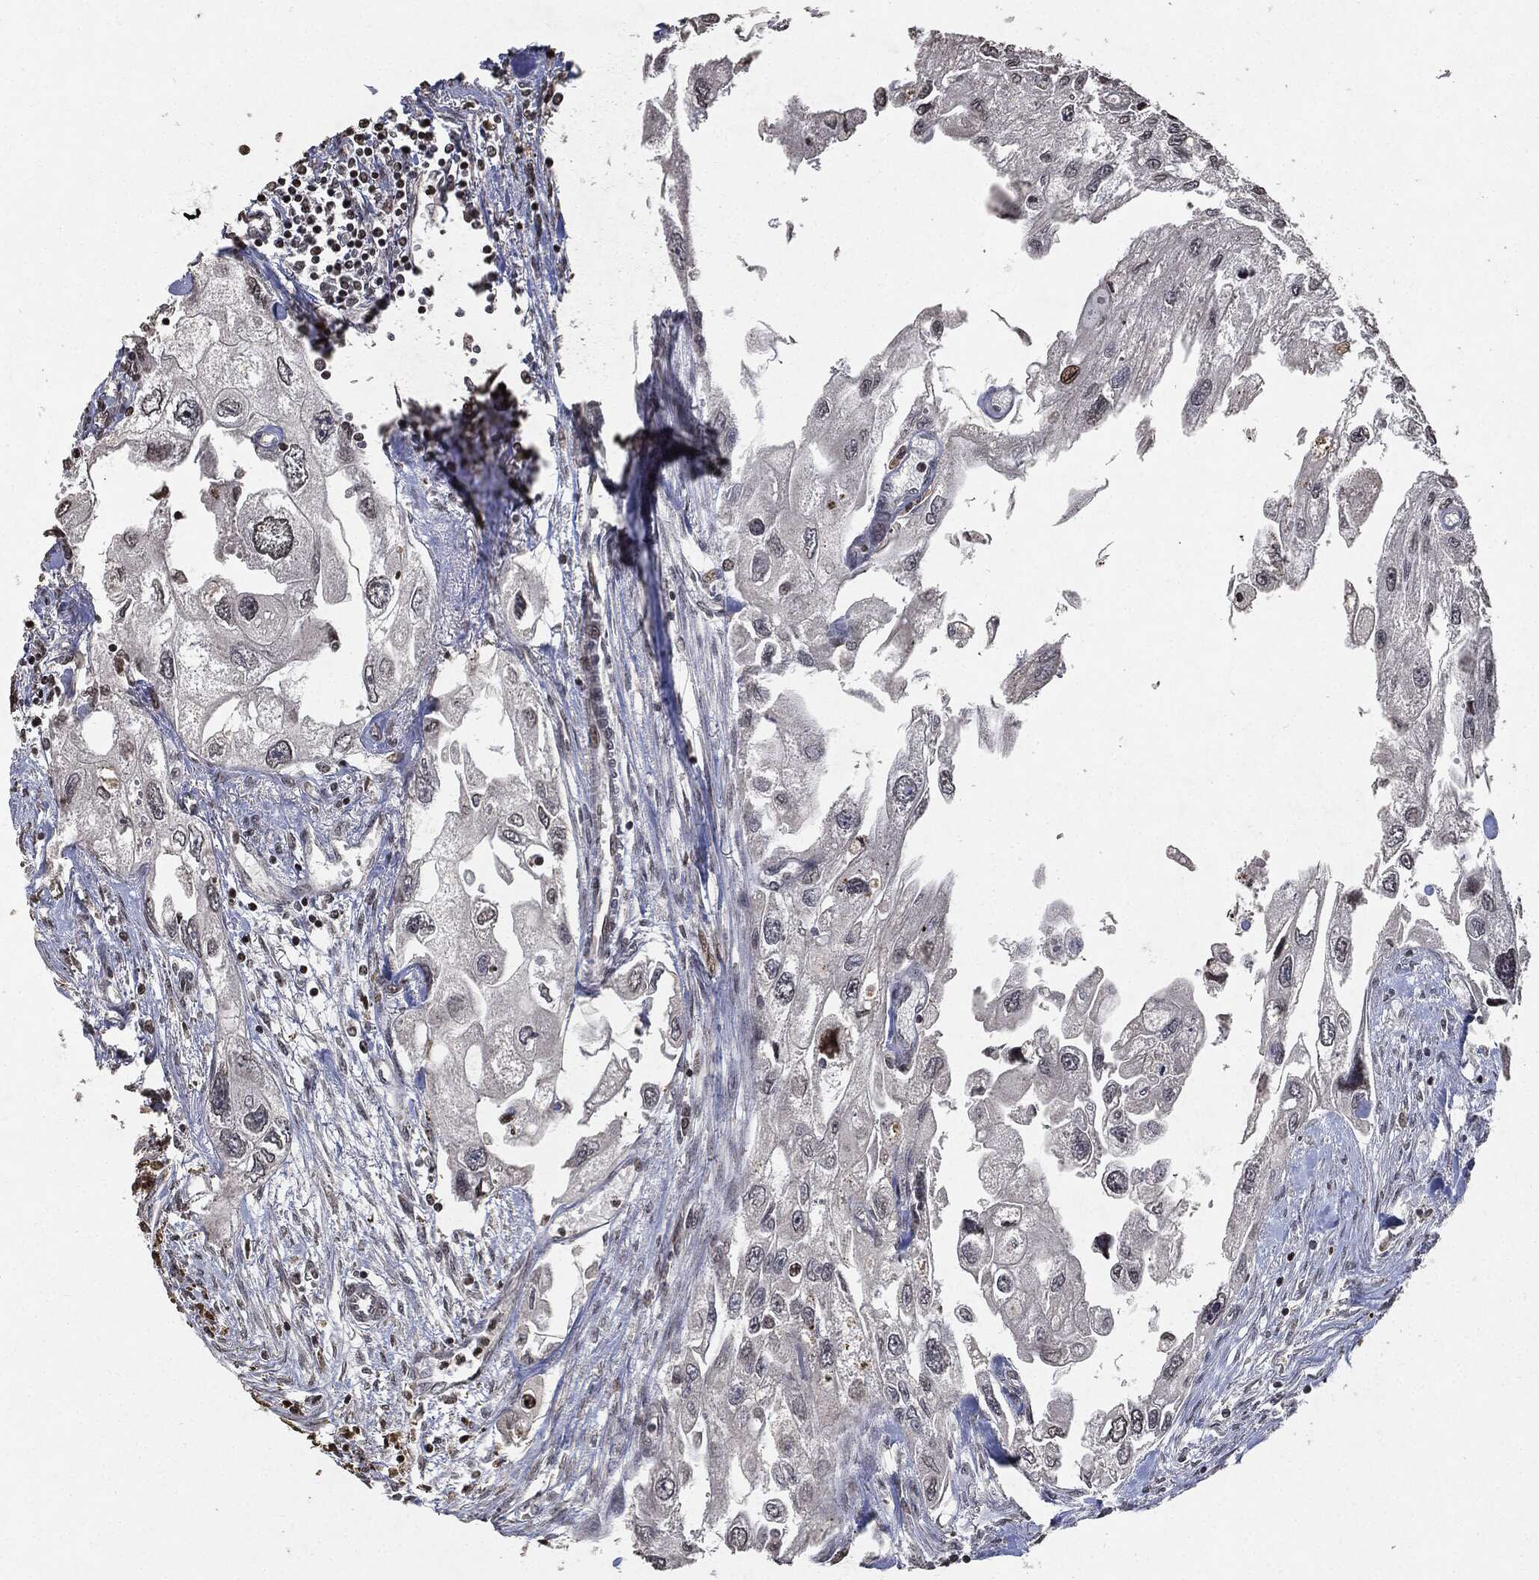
{"staining": {"intensity": "negative", "quantity": "none", "location": "none"}, "tissue": "urothelial cancer", "cell_type": "Tumor cells", "image_type": "cancer", "snomed": [{"axis": "morphology", "description": "Urothelial carcinoma, High grade"}, {"axis": "topography", "description": "Urinary bladder"}], "caption": "IHC of human urothelial cancer displays no expression in tumor cells.", "gene": "JUN", "patient": {"sex": "male", "age": 59}}